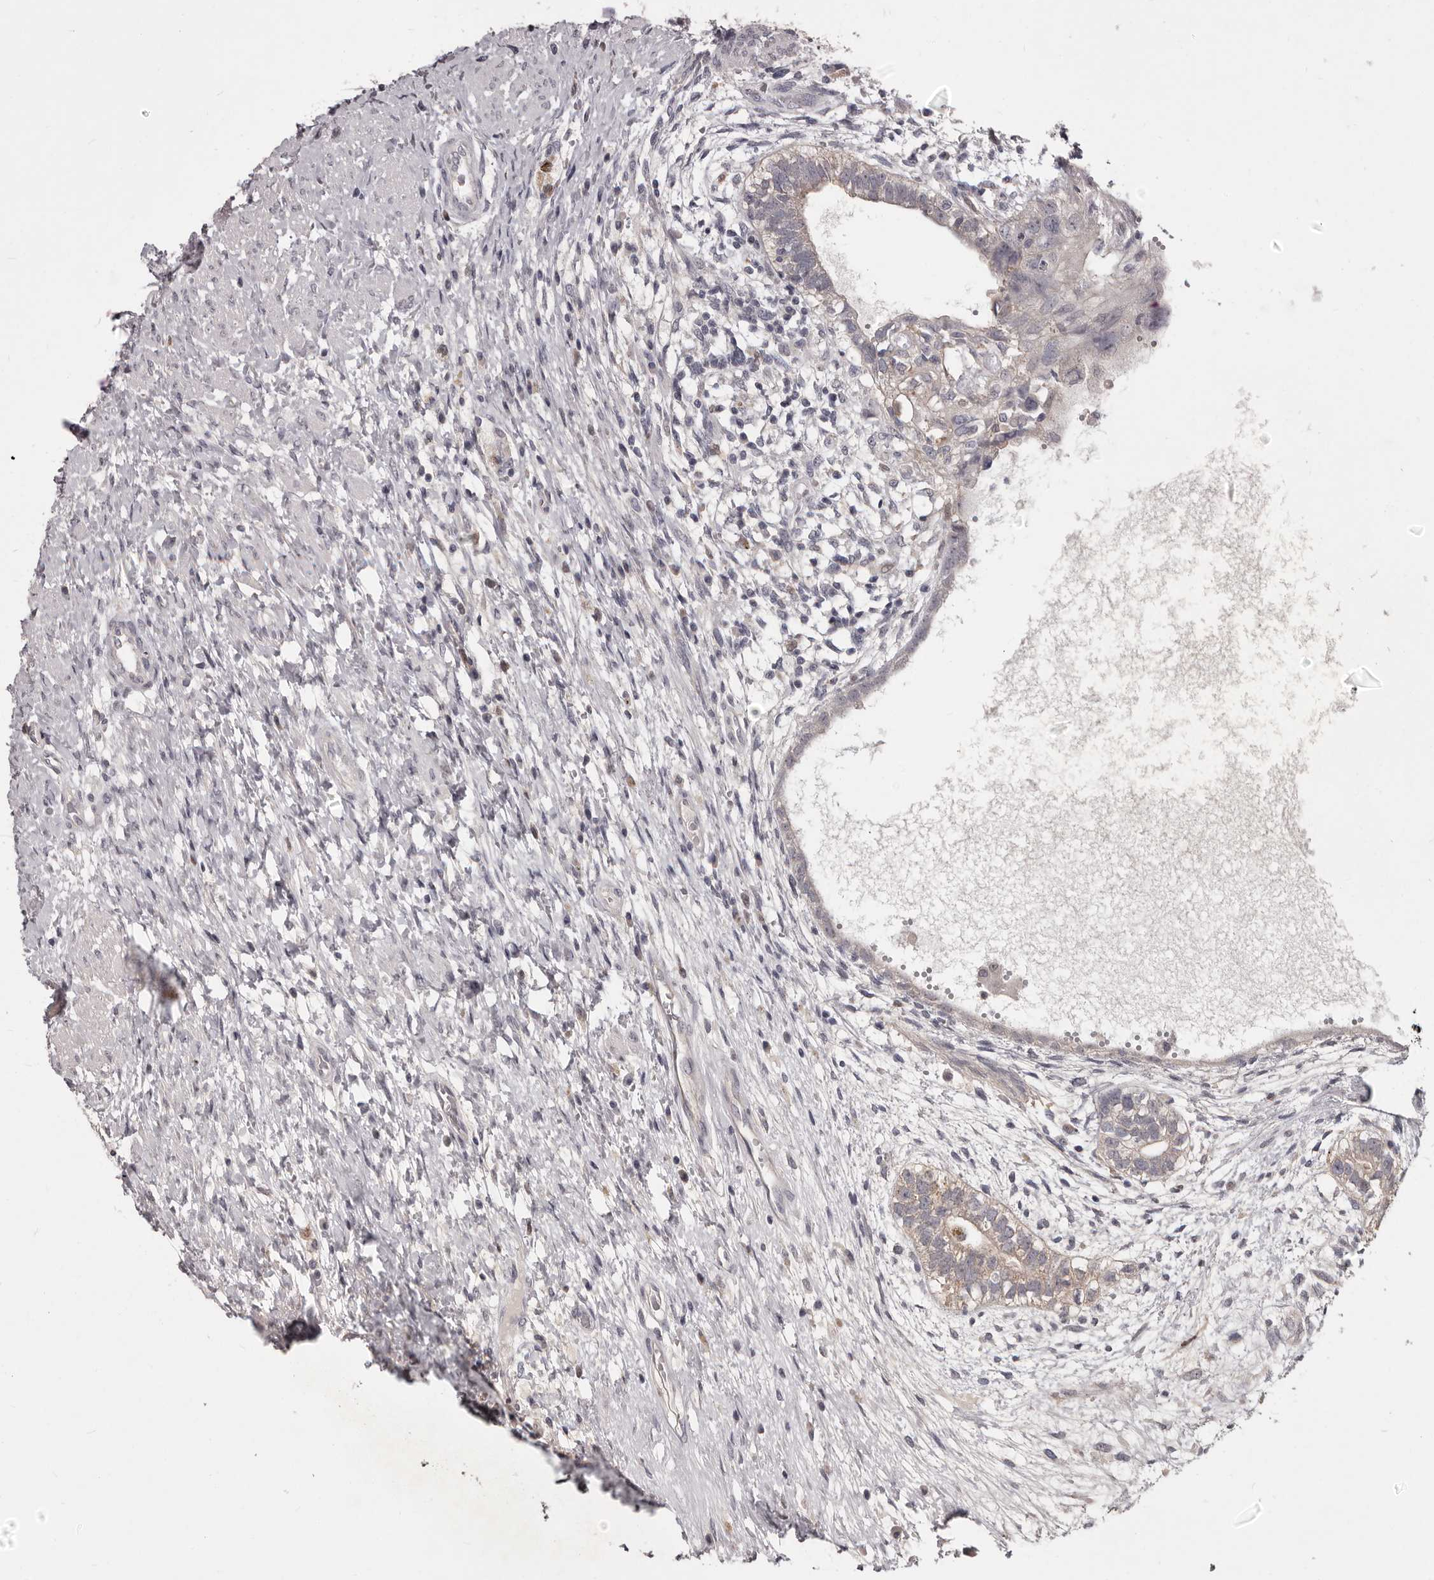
{"staining": {"intensity": "negative", "quantity": "none", "location": "none"}, "tissue": "testis cancer", "cell_type": "Tumor cells", "image_type": "cancer", "snomed": [{"axis": "morphology", "description": "Carcinoma, Embryonal, NOS"}, {"axis": "topography", "description": "Testis"}], "caption": "Image shows no significant protein staining in tumor cells of testis cancer (embryonal carcinoma). (DAB immunohistochemistry (IHC) visualized using brightfield microscopy, high magnification).", "gene": "GPR157", "patient": {"sex": "male", "age": 26}}